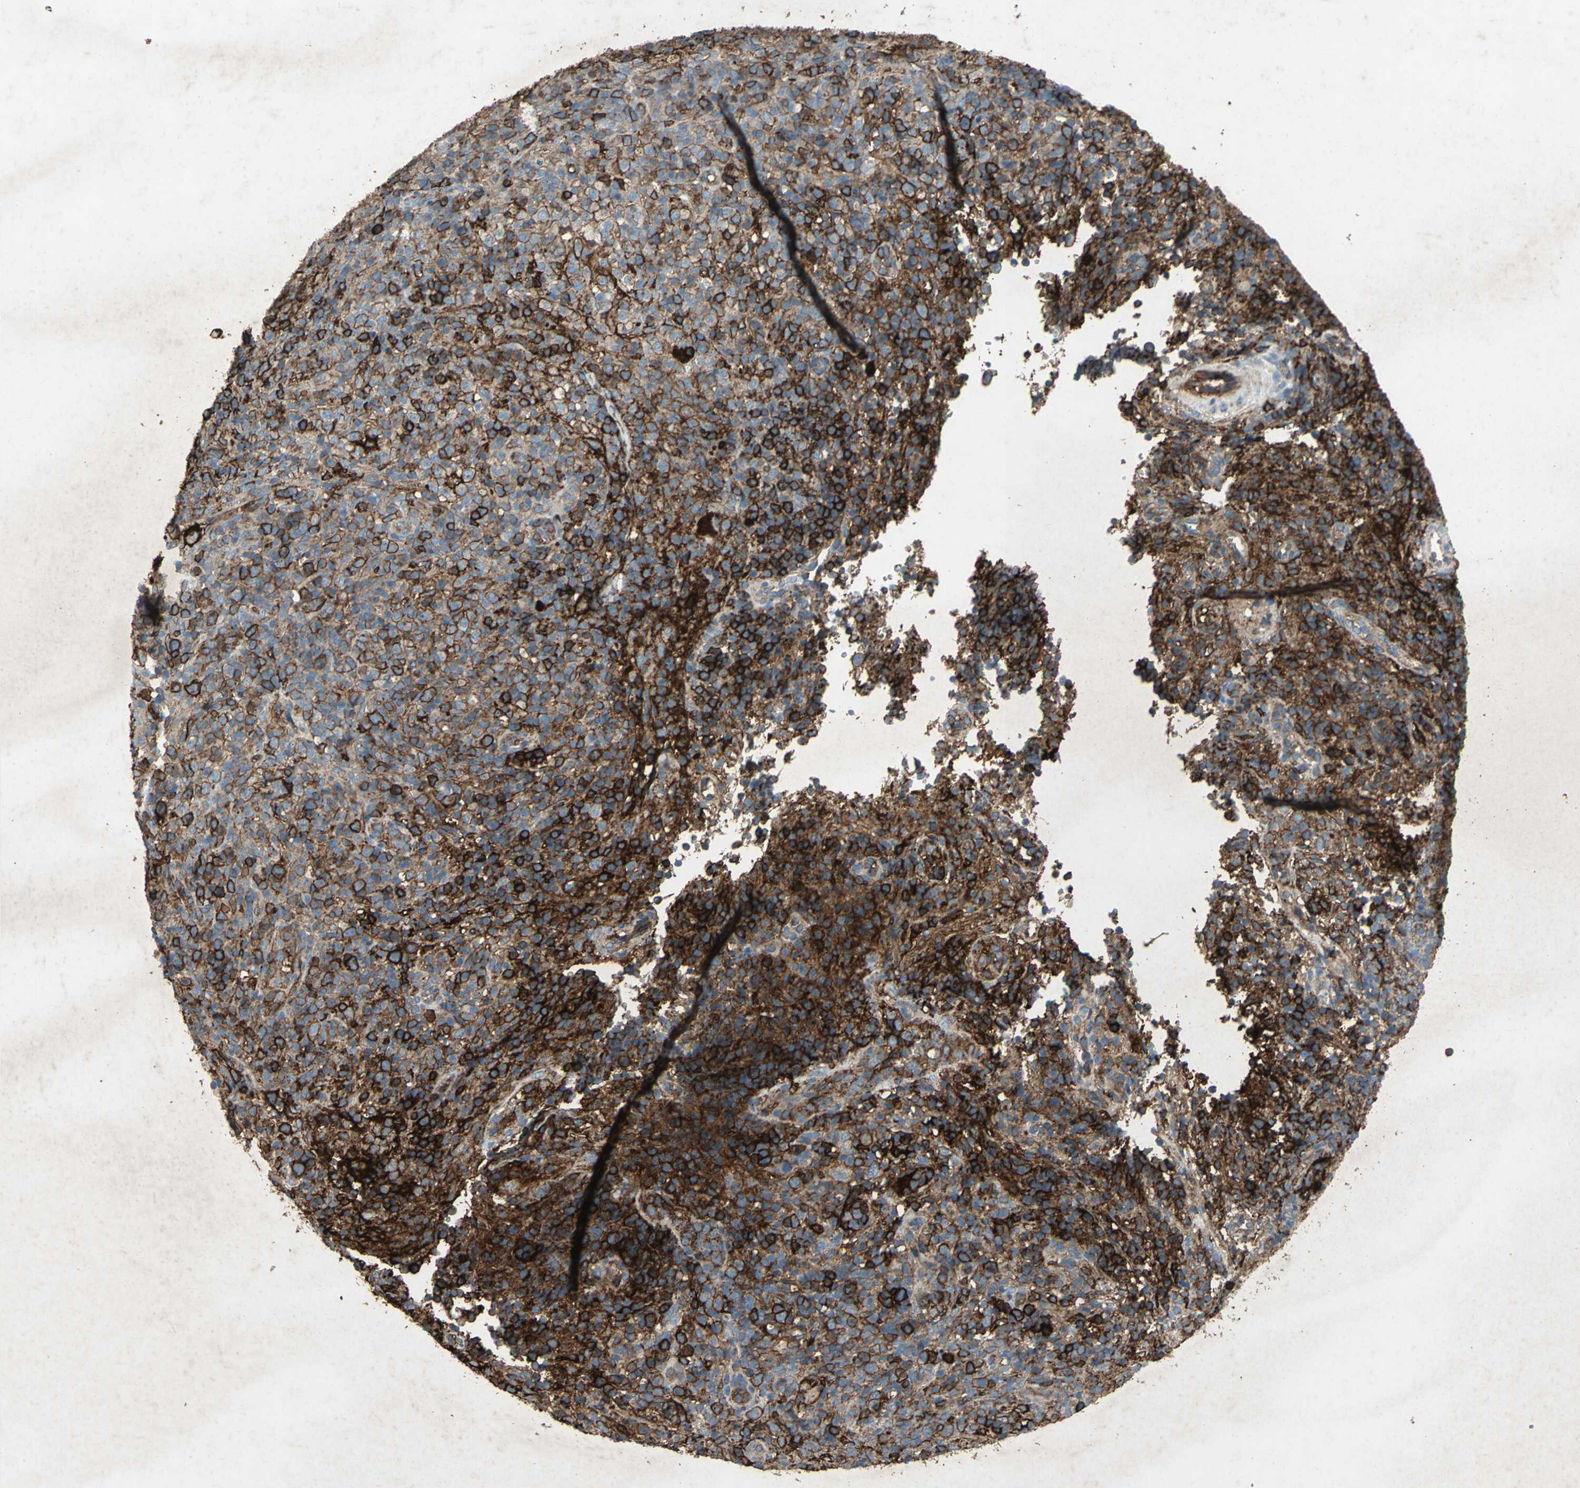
{"staining": {"intensity": "strong", "quantity": "25%-75%", "location": "cytoplasmic/membranous"}, "tissue": "lymphoma", "cell_type": "Tumor cells", "image_type": "cancer", "snomed": [{"axis": "morphology", "description": "Malignant lymphoma, non-Hodgkin's type, High grade"}, {"axis": "topography", "description": "Lymph node"}], "caption": "Protein staining of high-grade malignant lymphoma, non-Hodgkin's type tissue shows strong cytoplasmic/membranous positivity in approximately 25%-75% of tumor cells. (DAB = brown stain, brightfield microscopy at high magnification).", "gene": "CCR6", "patient": {"sex": "female", "age": 76}}